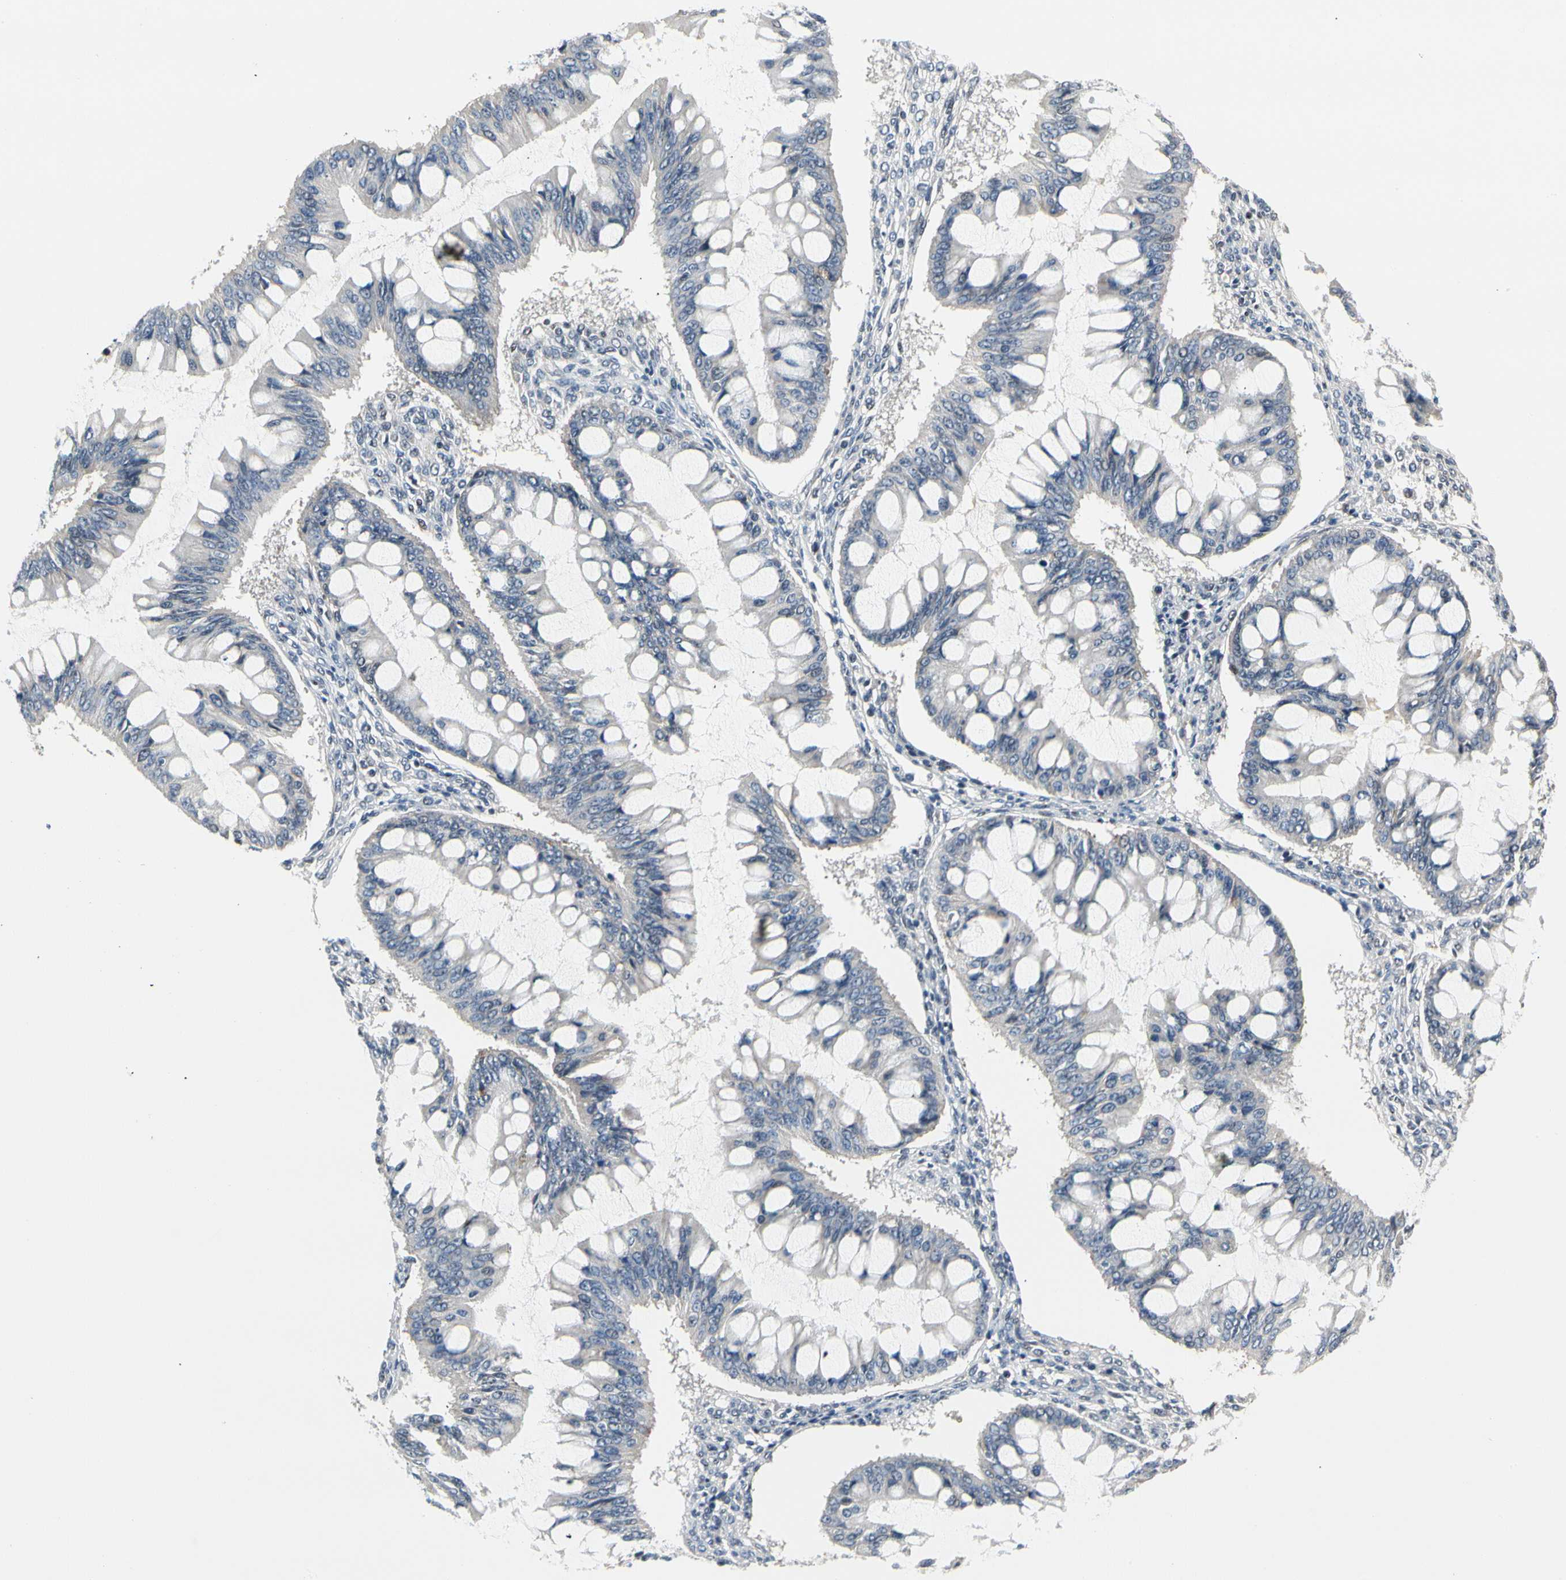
{"staining": {"intensity": "negative", "quantity": "none", "location": "none"}, "tissue": "ovarian cancer", "cell_type": "Tumor cells", "image_type": "cancer", "snomed": [{"axis": "morphology", "description": "Cystadenocarcinoma, mucinous, NOS"}, {"axis": "topography", "description": "Ovary"}], "caption": "An IHC histopathology image of ovarian mucinous cystadenocarcinoma is shown. There is no staining in tumor cells of ovarian mucinous cystadenocarcinoma.", "gene": "NFASC", "patient": {"sex": "female", "age": 73}}